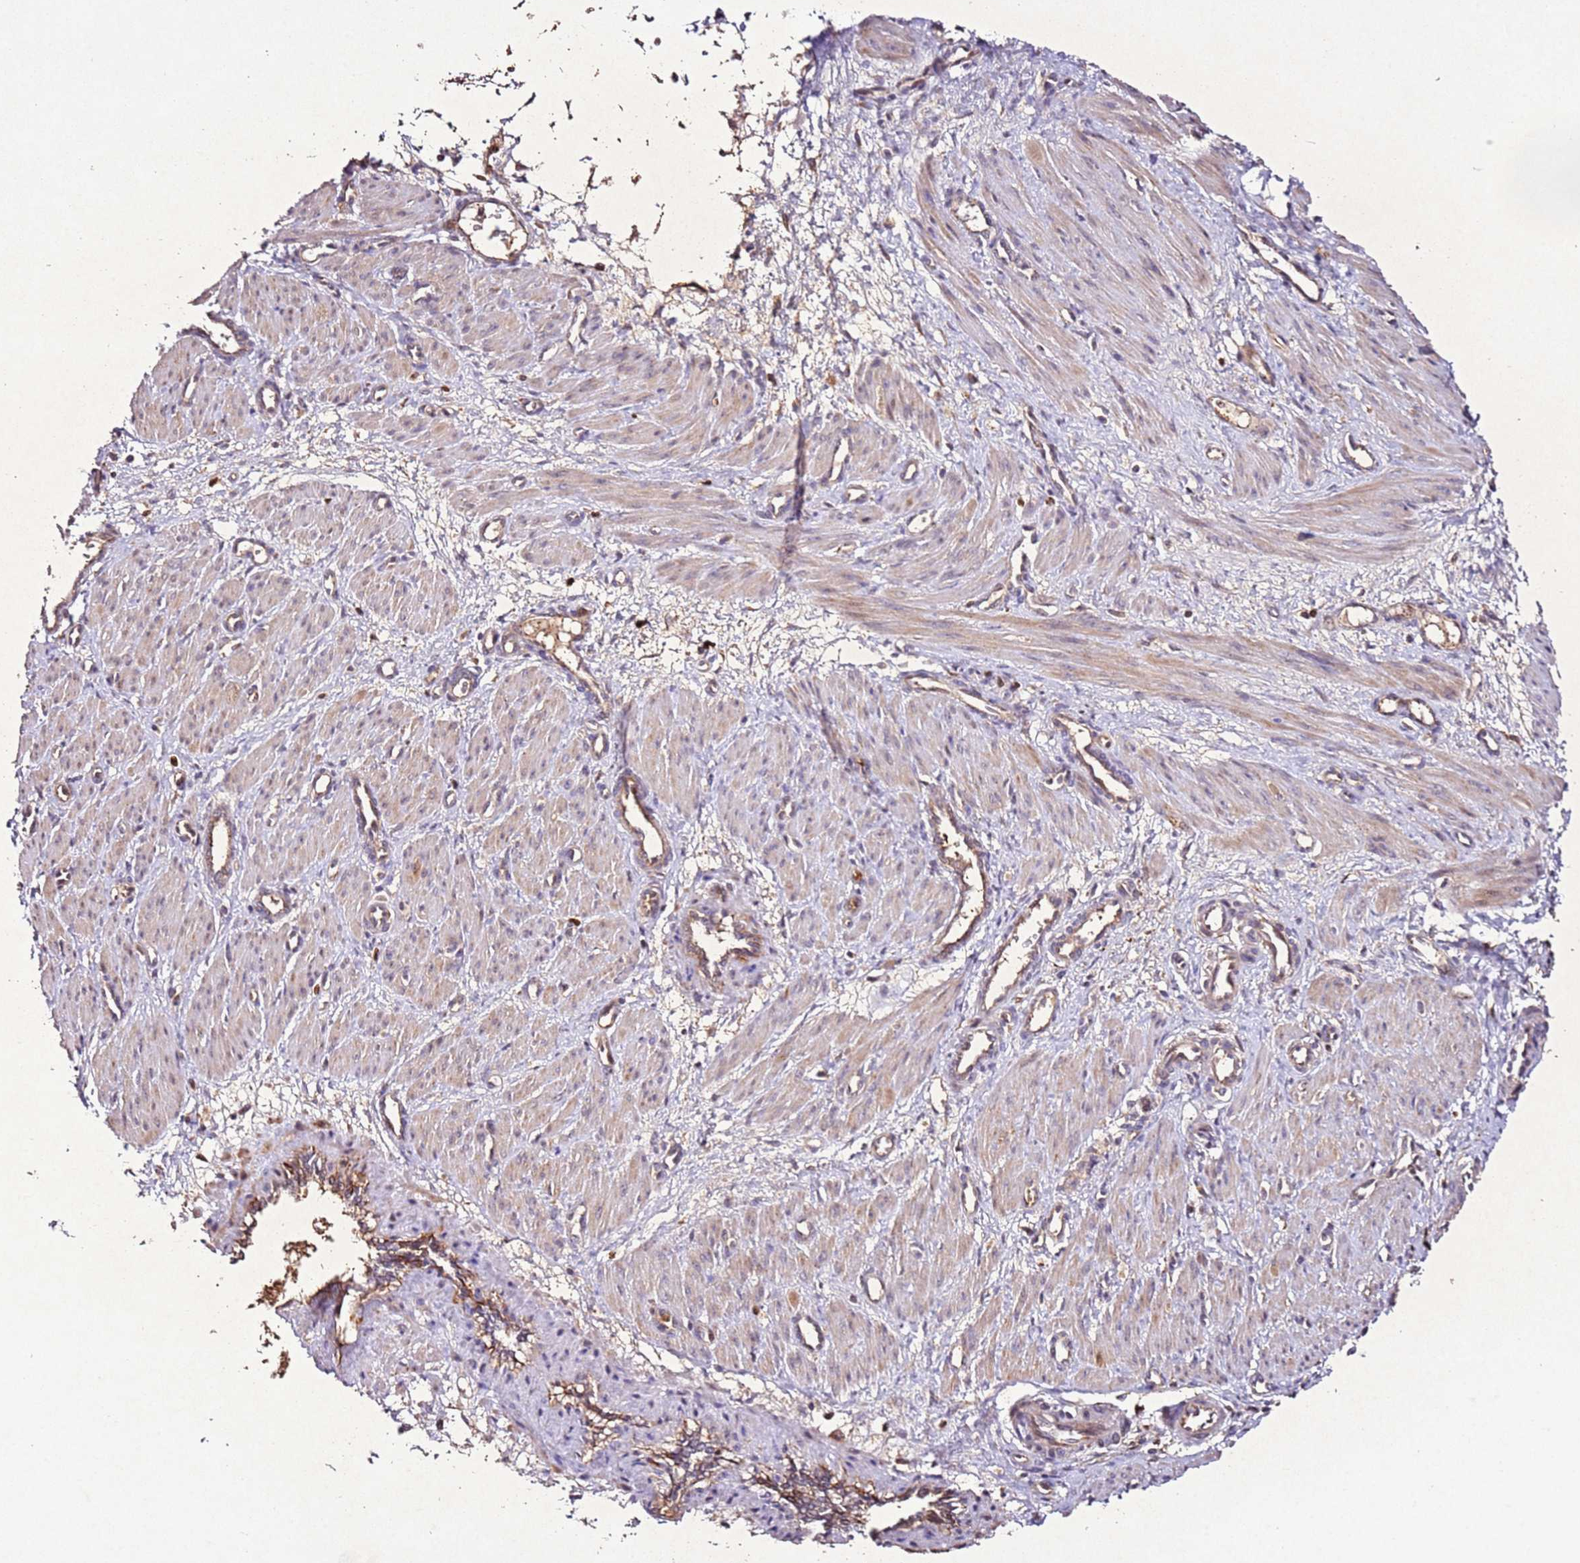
{"staining": {"intensity": "moderate", "quantity": "<25%", "location": "cytoplasmic/membranous"}, "tissue": "smooth muscle", "cell_type": "Smooth muscle cells", "image_type": "normal", "snomed": [{"axis": "morphology", "description": "Normal tissue, NOS"}, {"axis": "topography", "description": "Endometrium"}], "caption": "Protein expression analysis of normal smooth muscle displays moderate cytoplasmic/membranous expression in about <25% of smooth muscle cells. The staining is performed using DAB brown chromogen to label protein expression. The nuclei are counter-stained blue using hematoxylin.", "gene": "PTMA", "patient": {"sex": "female", "age": 33}}